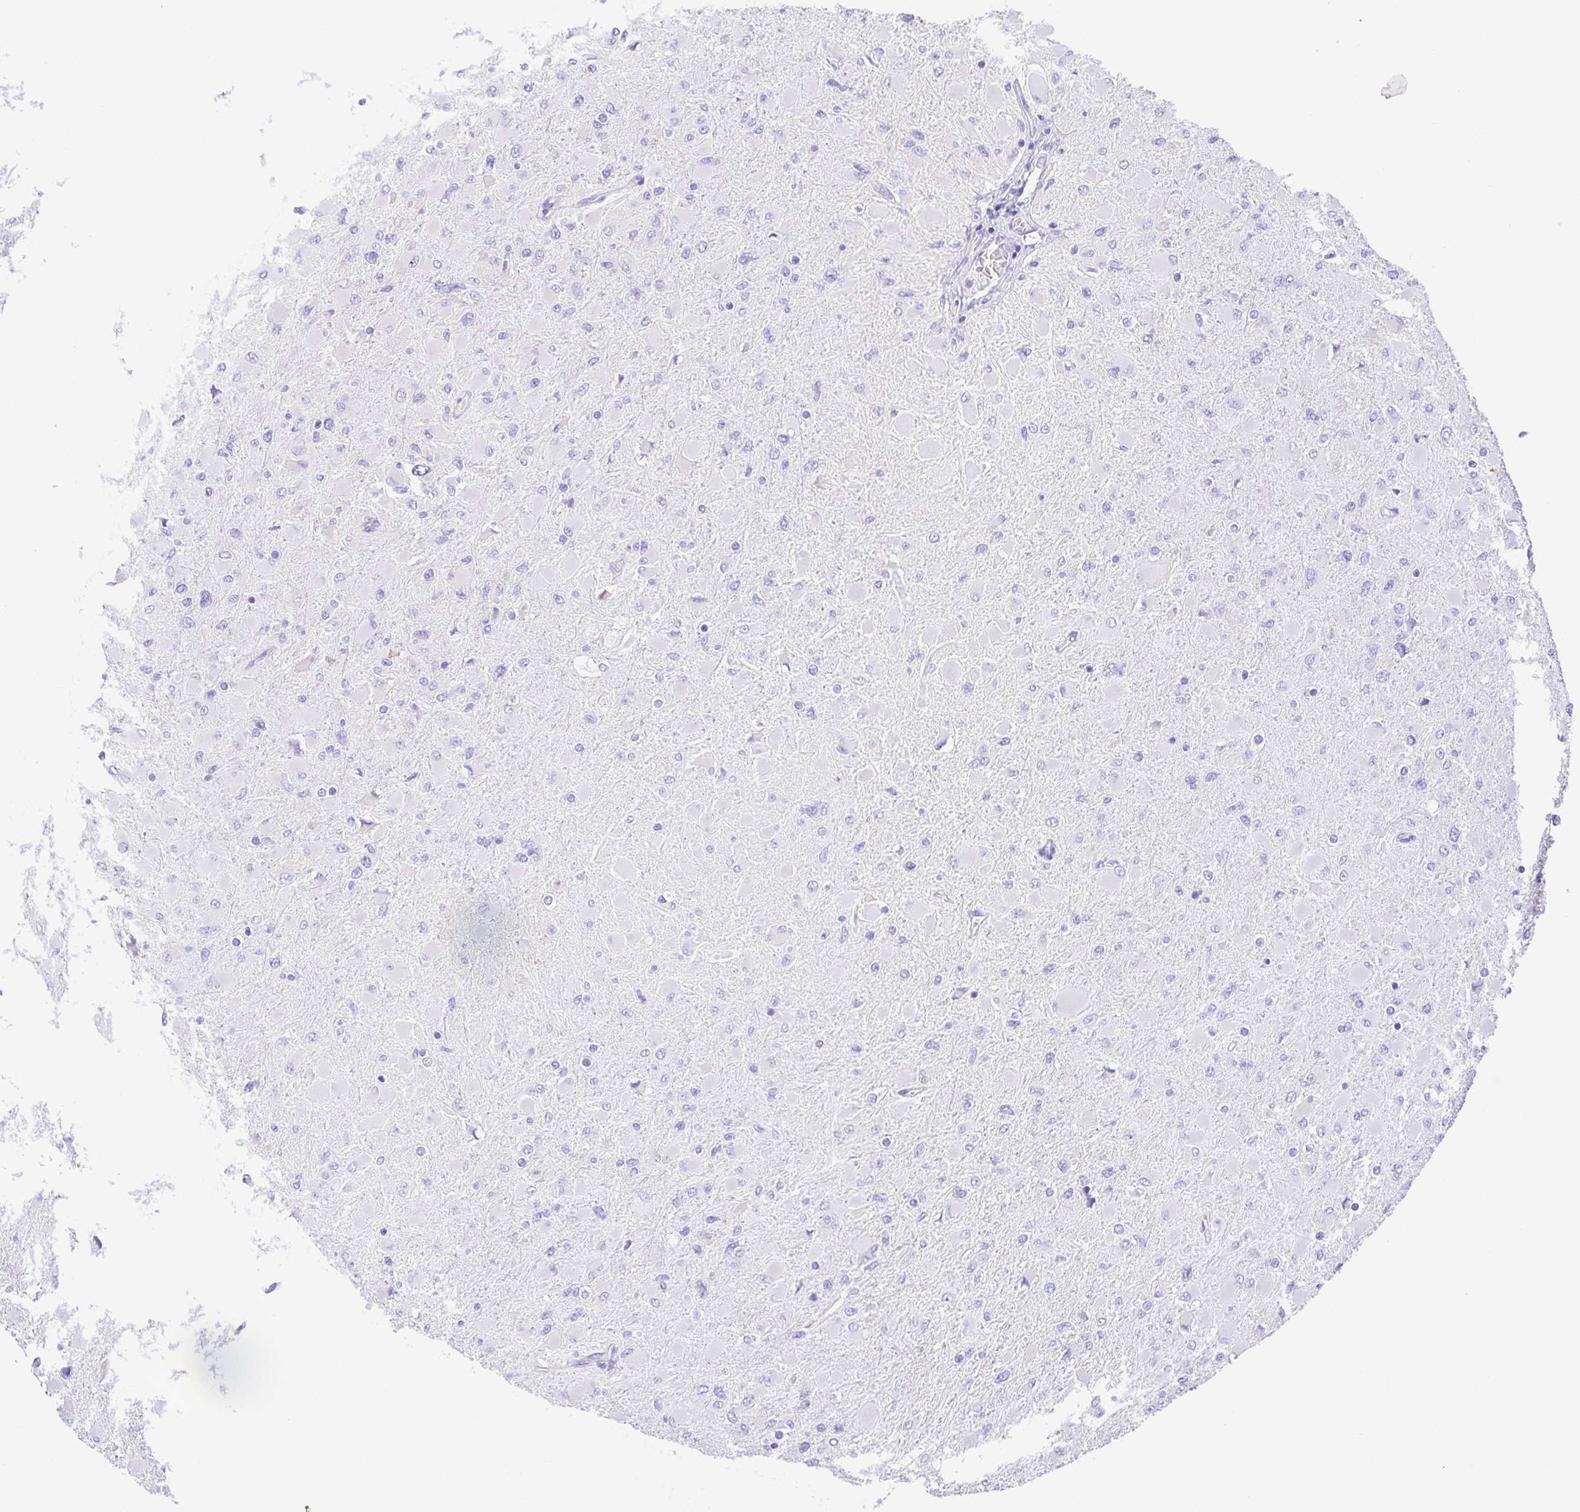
{"staining": {"intensity": "negative", "quantity": "none", "location": "none"}, "tissue": "glioma", "cell_type": "Tumor cells", "image_type": "cancer", "snomed": [{"axis": "morphology", "description": "Glioma, malignant, High grade"}, {"axis": "topography", "description": "Cerebral cortex"}], "caption": "DAB immunohistochemical staining of human malignant glioma (high-grade) demonstrates no significant positivity in tumor cells.", "gene": "SPATA4", "patient": {"sex": "female", "age": 36}}